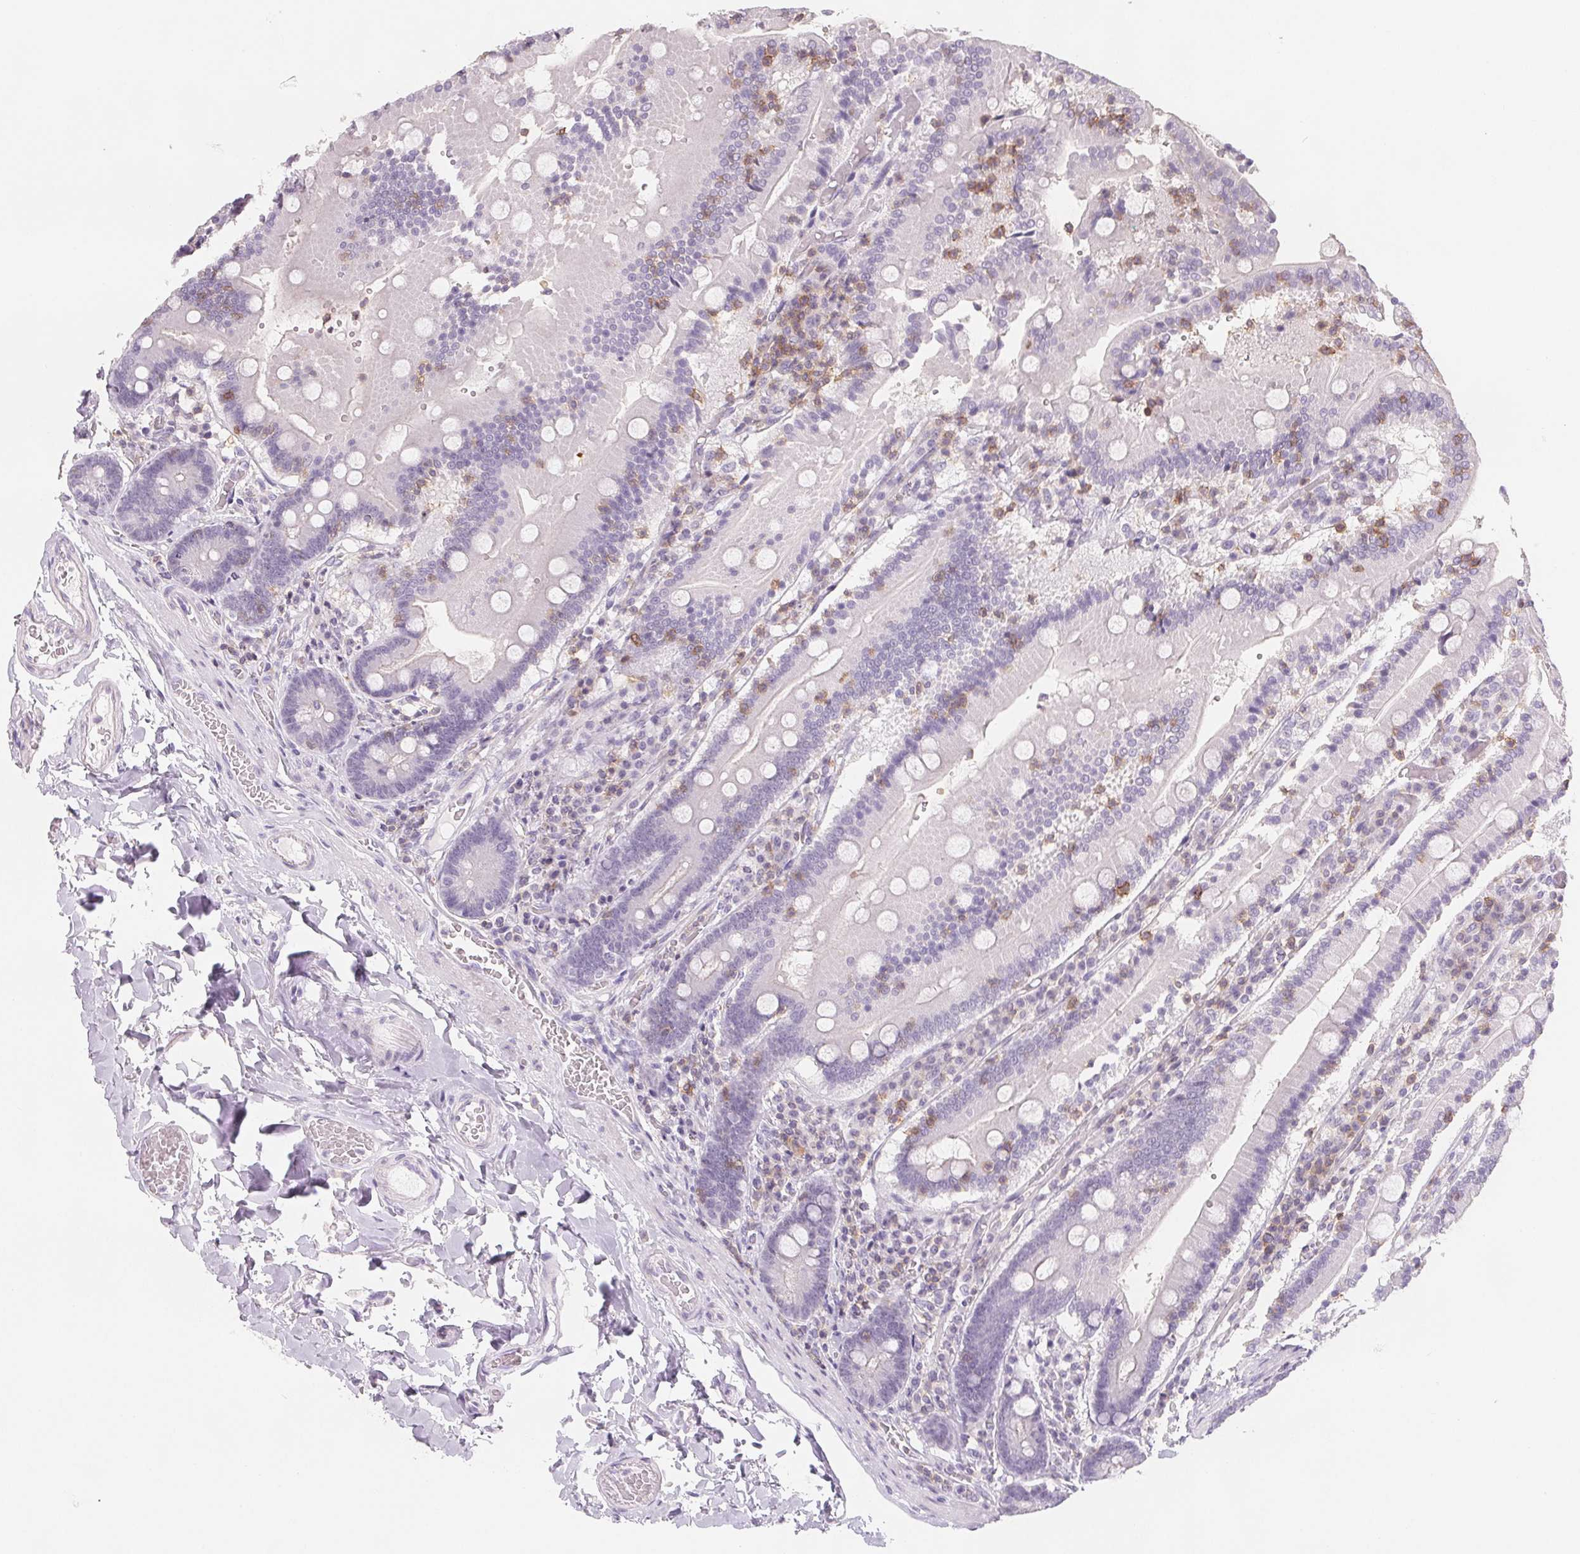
{"staining": {"intensity": "negative", "quantity": "none", "location": "none"}, "tissue": "duodenum", "cell_type": "Glandular cells", "image_type": "normal", "snomed": [{"axis": "morphology", "description": "Normal tissue, NOS"}, {"axis": "topography", "description": "Duodenum"}], "caption": "Immunohistochemistry image of normal duodenum stained for a protein (brown), which shows no staining in glandular cells.", "gene": "CD69", "patient": {"sex": "female", "age": 62}}